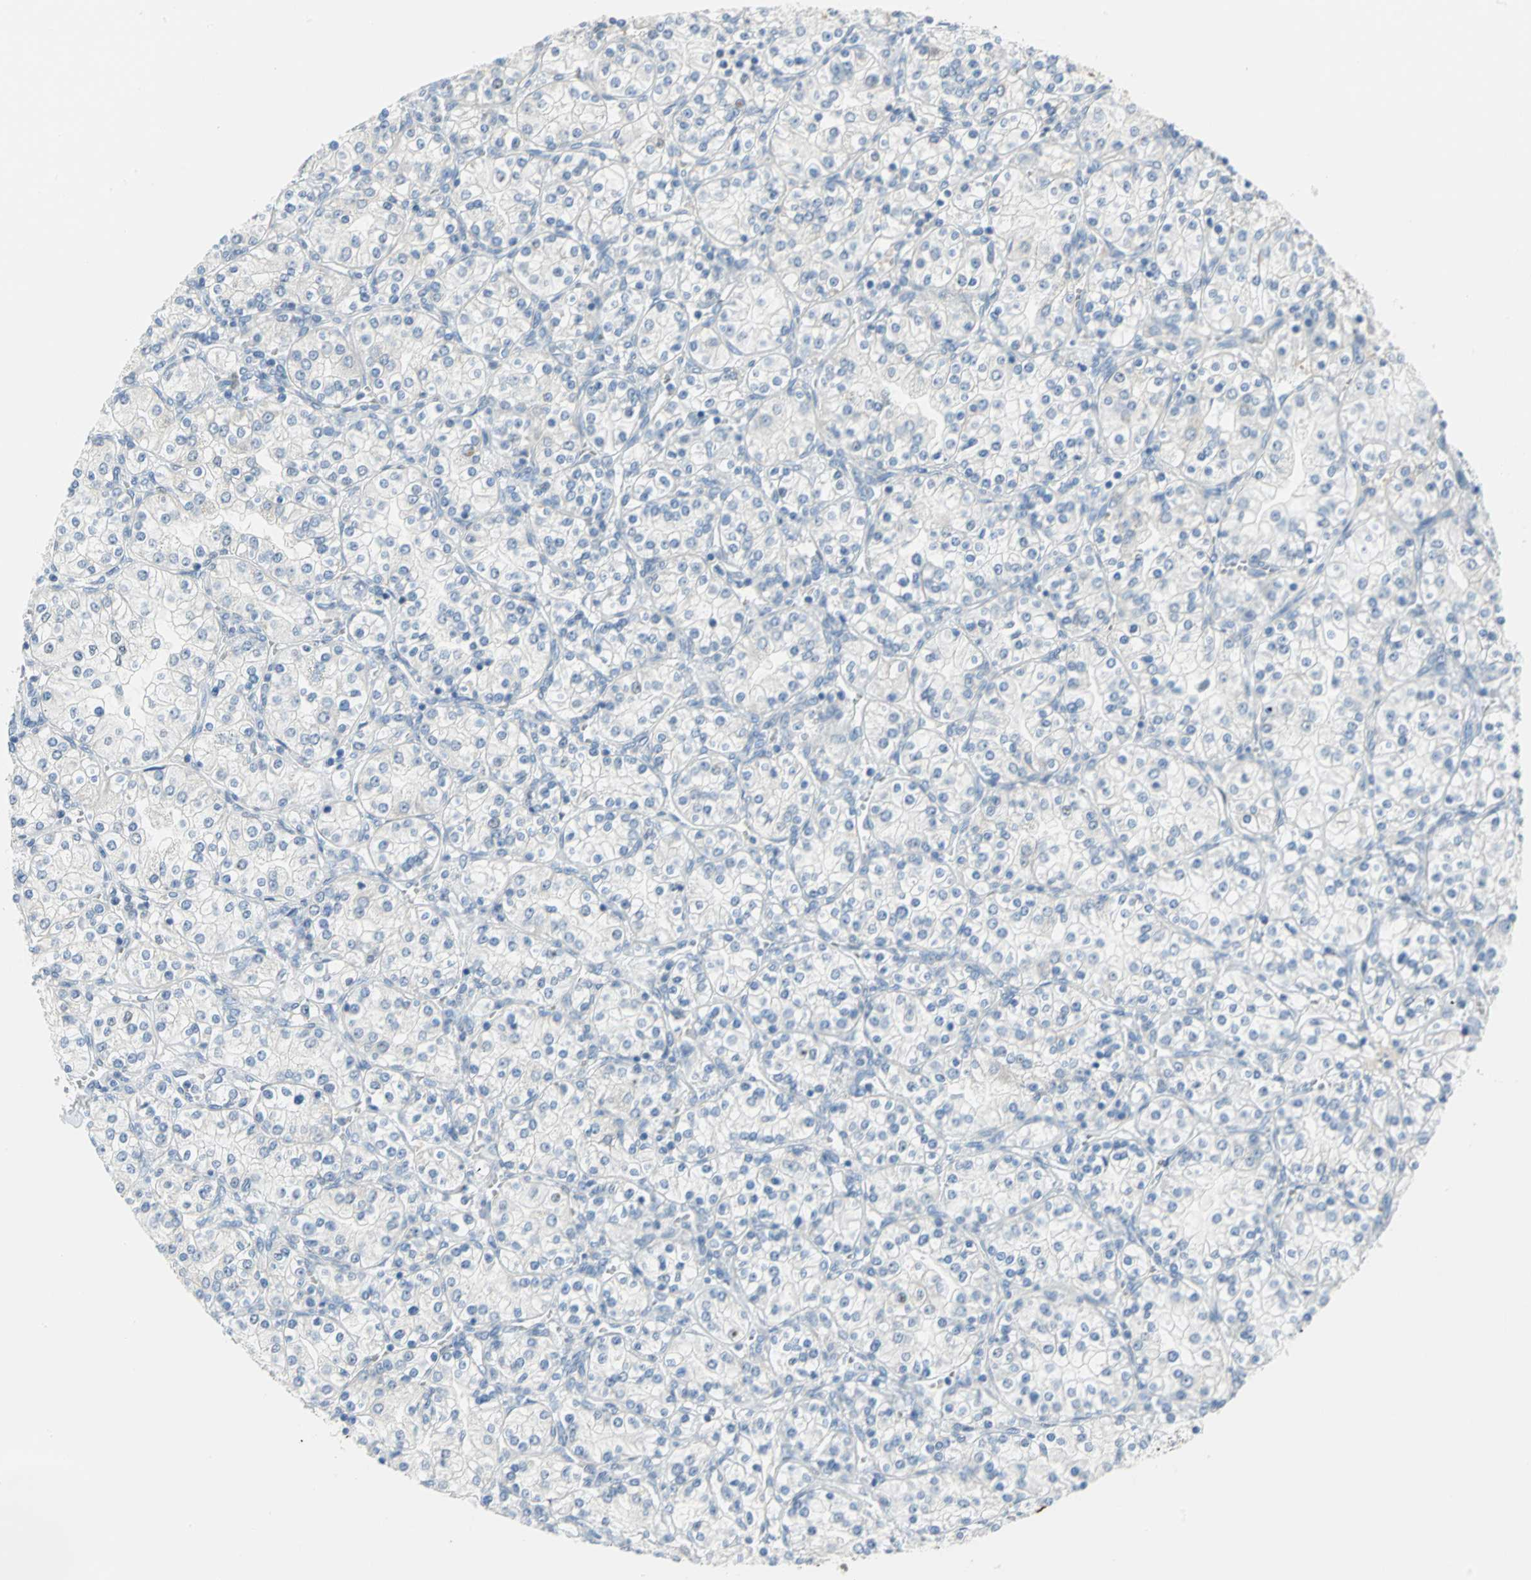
{"staining": {"intensity": "negative", "quantity": "none", "location": "none"}, "tissue": "renal cancer", "cell_type": "Tumor cells", "image_type": "cancer", "snomed": [{"axis": "morphology", "description": "Adenocarcinoma, NOS"}, {"axis": "topography", "description": "Kidney"}], "caption": "An image of human adenocarcinoma (renal) is negative for staining in tumor cells.", "gene": "MCM4", "patient": {"sex": "male", "age": 77}}